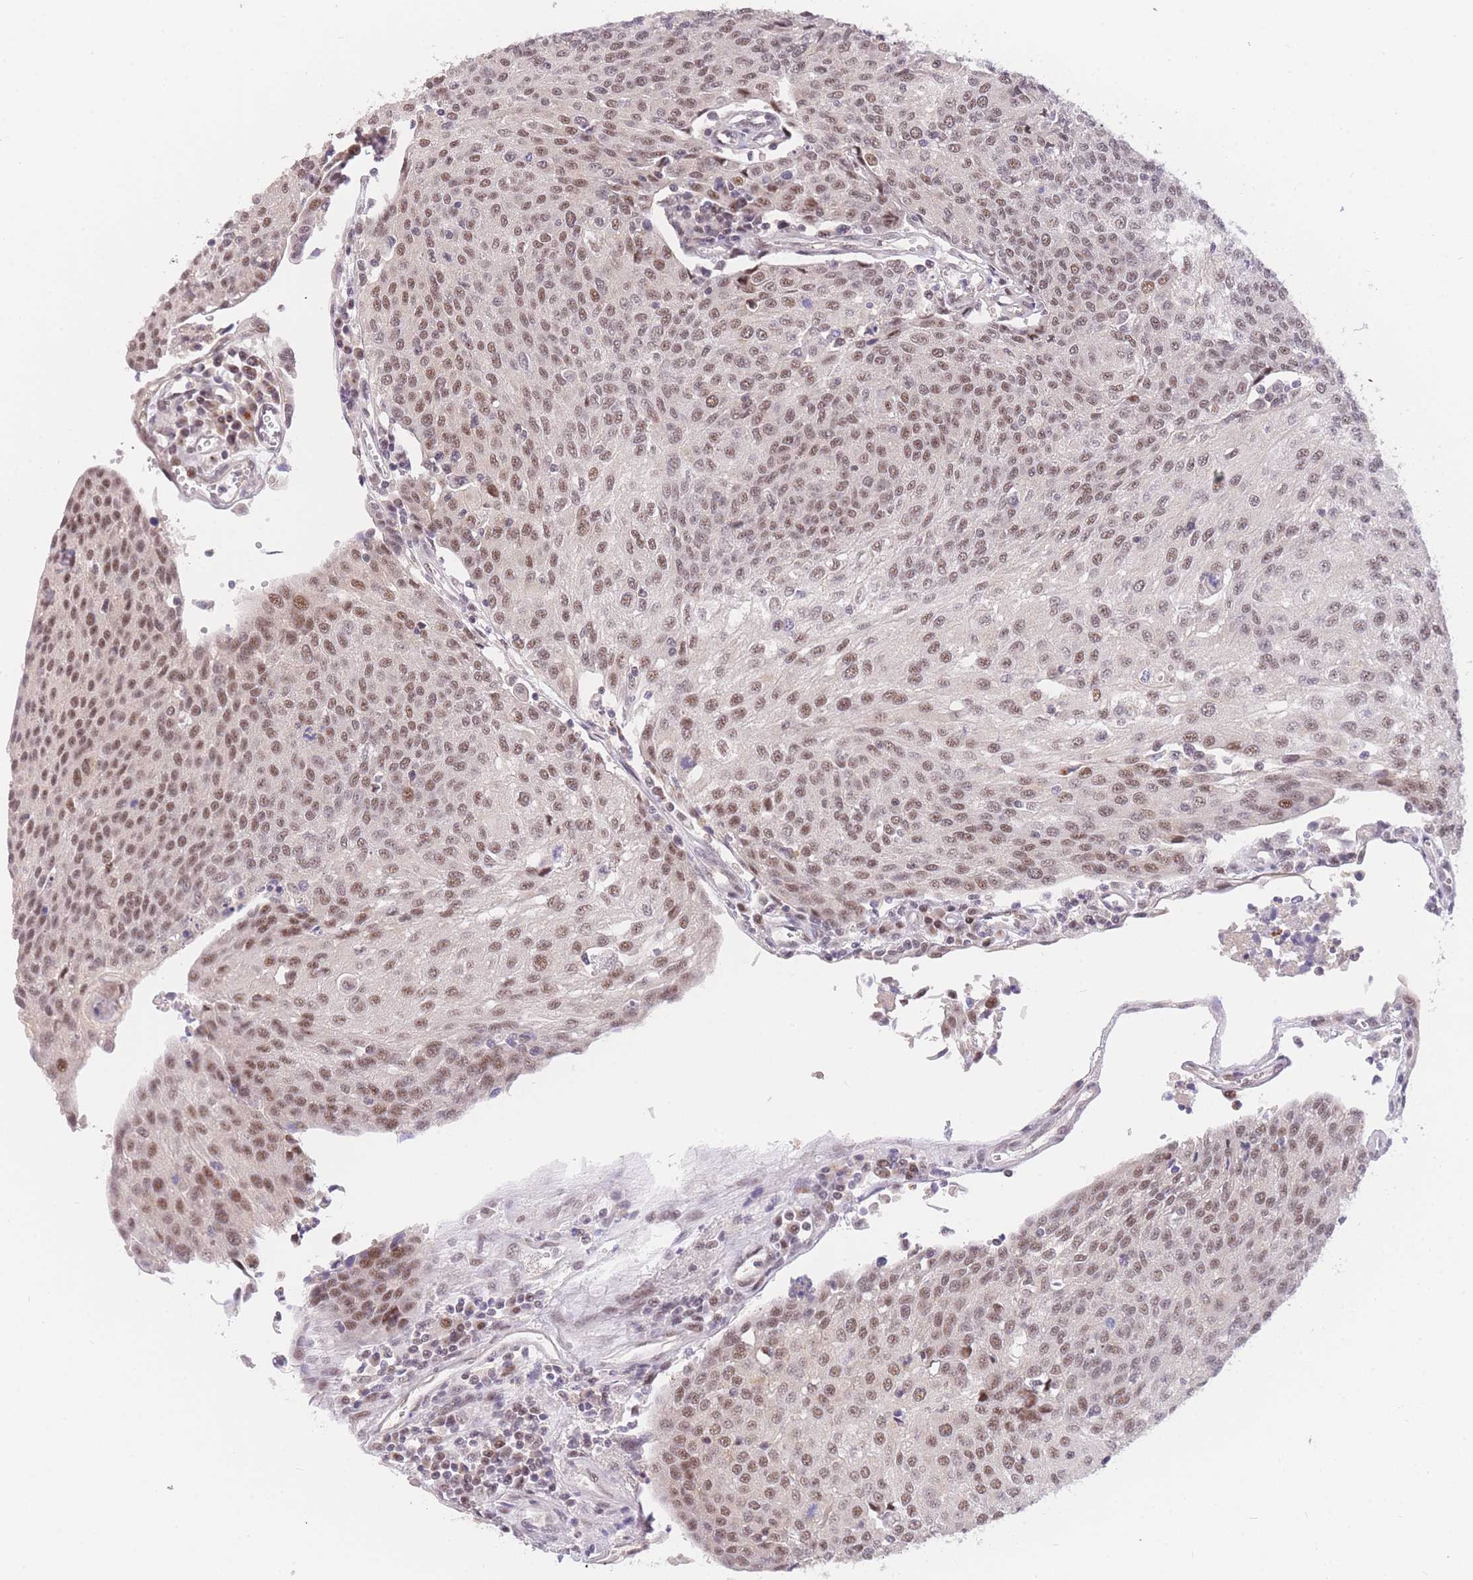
{"staining": {"intensity": "moderate", "quantity": ">75%", "location": "nuclear"}, "tissue": "urothelial cancer", "cell_type": "Tumor cells", "image_type": "cancer", "snomed": [{"axis": "morphology", "description": "Urothelial carcinoma, High grade"}, {"axis": "topography", "description": "Urinary bladder"}], "caption": "Approximately >75% of tumor cells in urothelial carcinoma (high-grade) show moderate nuclear protein positivity as visualized by brown immunohistochemical staining.", "gene": "SLC35F2", "patient": {"sex": "female", "age": 85}}